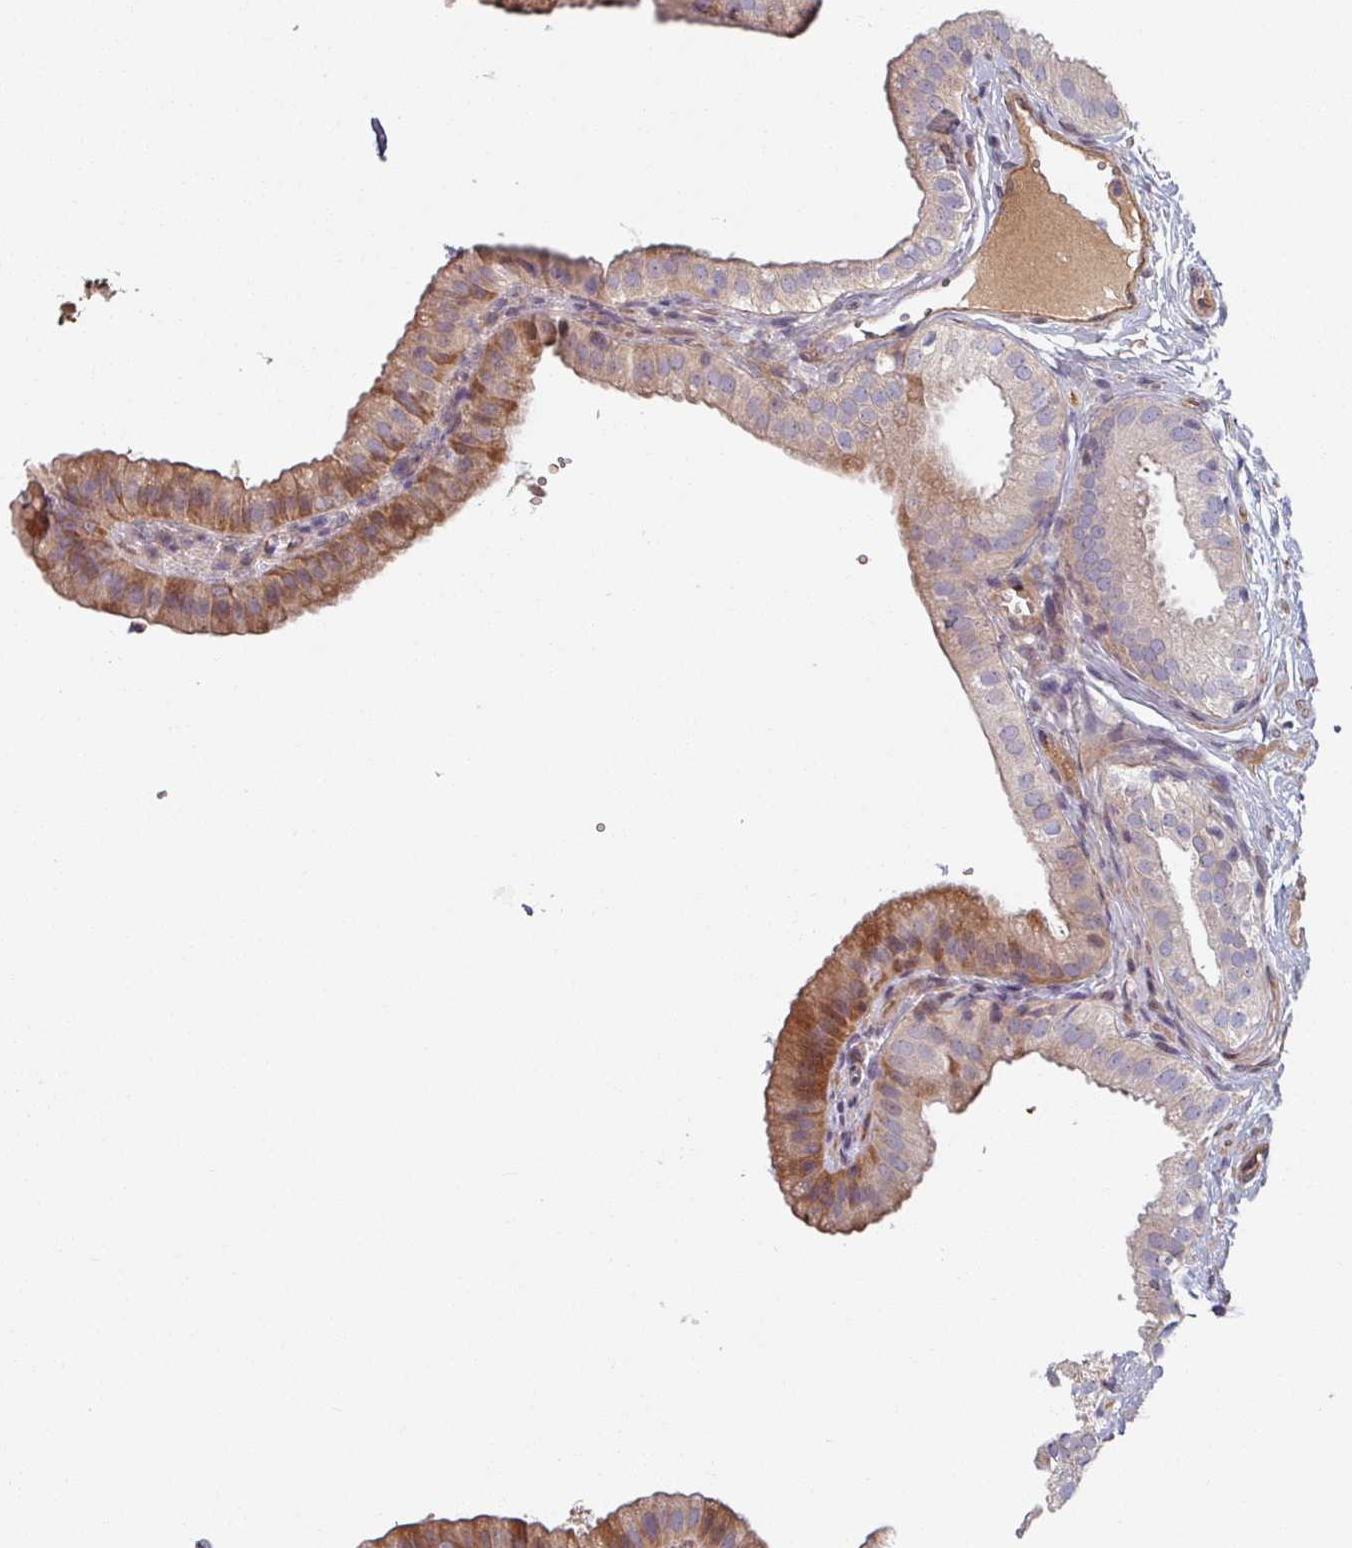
{"staining": {"intensity": "moderate", "quantity": "25%-75%", "location": "cytoplasmic/membranous"}, "tissue": "gallbladder", "cell_type": "Glandular cells", "image_type": "normal", "snomed": [{"axis": "morphology", "description": "Normal tissue, NOS"}, {"axis": "topography", "description": "Gallbladder"}], "caption": "Immunohistochemistry (IHC) photomicrograph of benign gallbladder: human gallbladder stained using immunohistochemistry exhibits medium levels of moderate protein expression localized specifically in the cytoplasmic/membranous of glandular cells, appearing as a cytoplasmic/membranous brown color.", "gene": "C4BPB", "patient": {"sex": "female", "age": 61}}